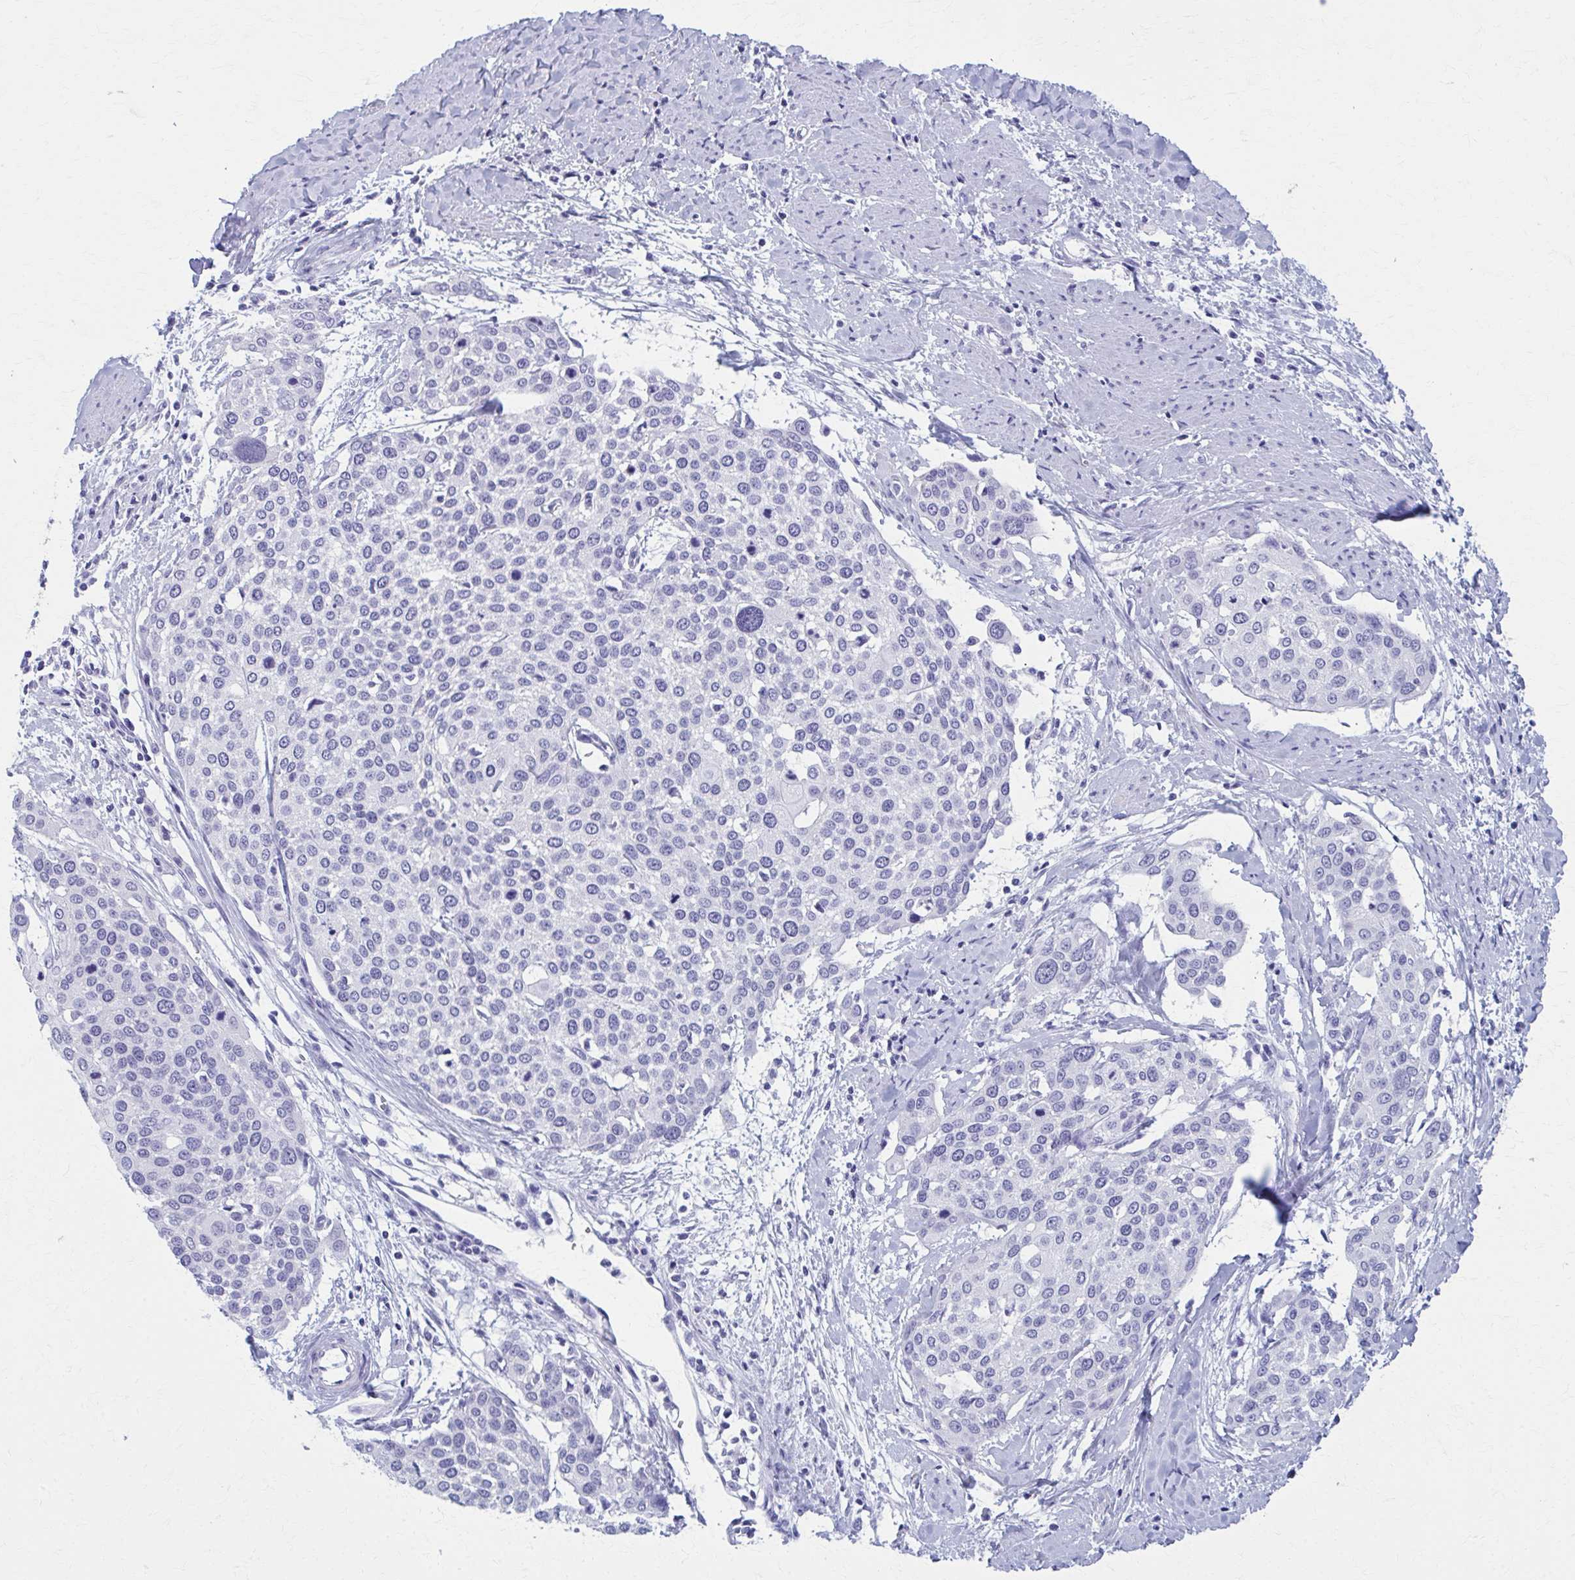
{"staining": {"intensity": "negative", "quantity": "none", "location": "none"}, "tissue": "cervical cancer", "cell_type": "Tumor cells", "image_type": "cancer", "snomed": [{"axis": "morphology", "description": "Squamous cell carcinoma, NOS"}, {"axis": "topography", "description": "Cervix"}], "caption": "Cervical squamous cell carcinoma was stained to show a protein in brown. There is no significant staining in tumor cells. (Brightfield microscopy of DAB (3,3'-diaminobenzidine) IHC at high magnification).", "gene": "MPLKIP", "patient": {"sex": "female", "age": 44}}